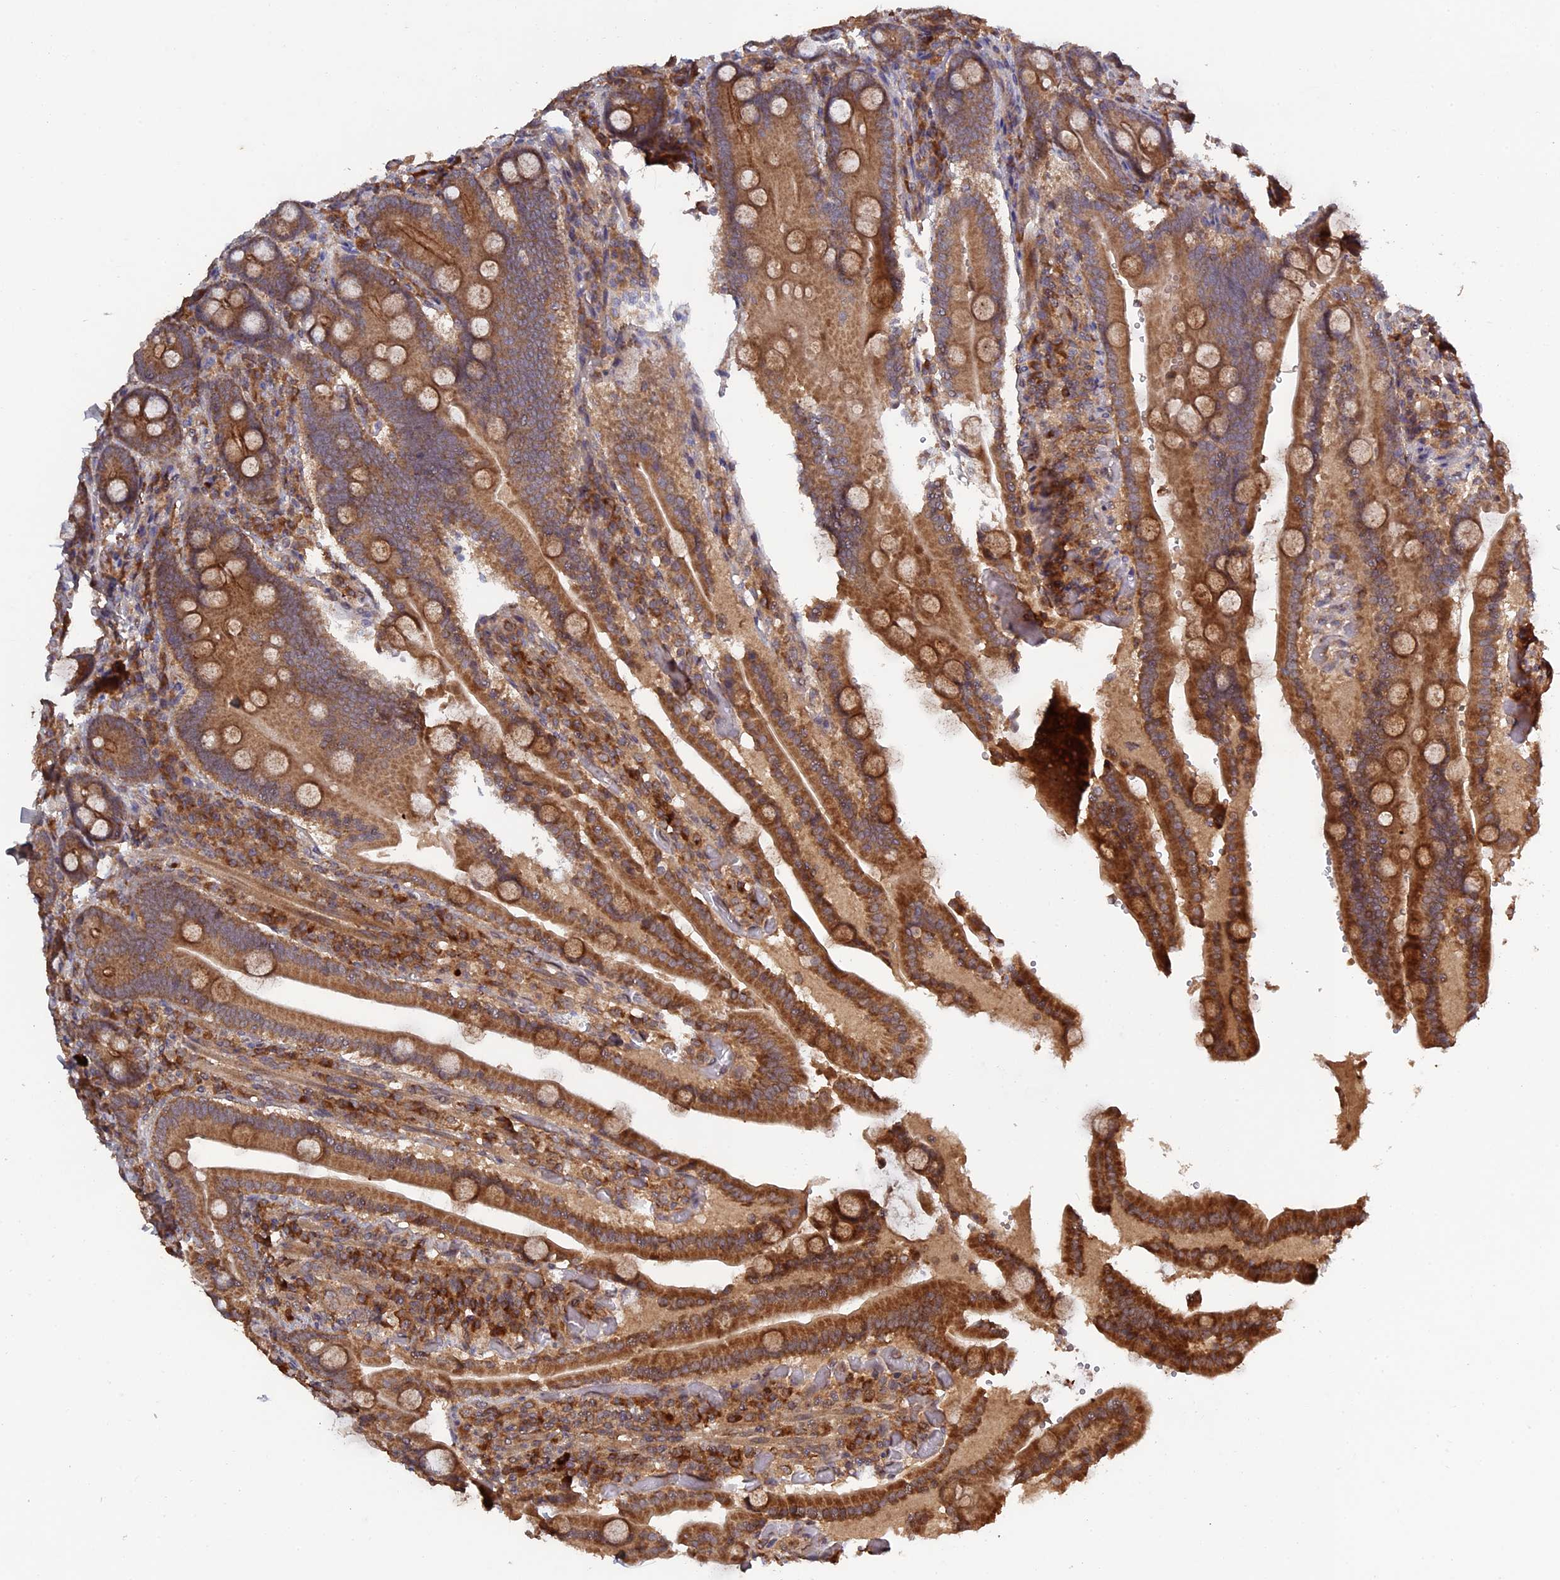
{"staining": {"intensity": "strong", "quantity": ">75%", "location": "cytoplasmic/membranous"}, "tissue": "duodenum", "cell_type": "Glandular cells", "image_type": "normal", "snomed": [{"axis": "morphology", "description": "Normal tissue, NOS"}, {"axis": "topography", "description": "Duodenum"}], "caption": "Glandular cells show strong cytoplasmic/membranous staining in approximately >75% of cells in normal duodenum.", "gene": "RAB15", "patient": {"sex": "female", "age": 62}}